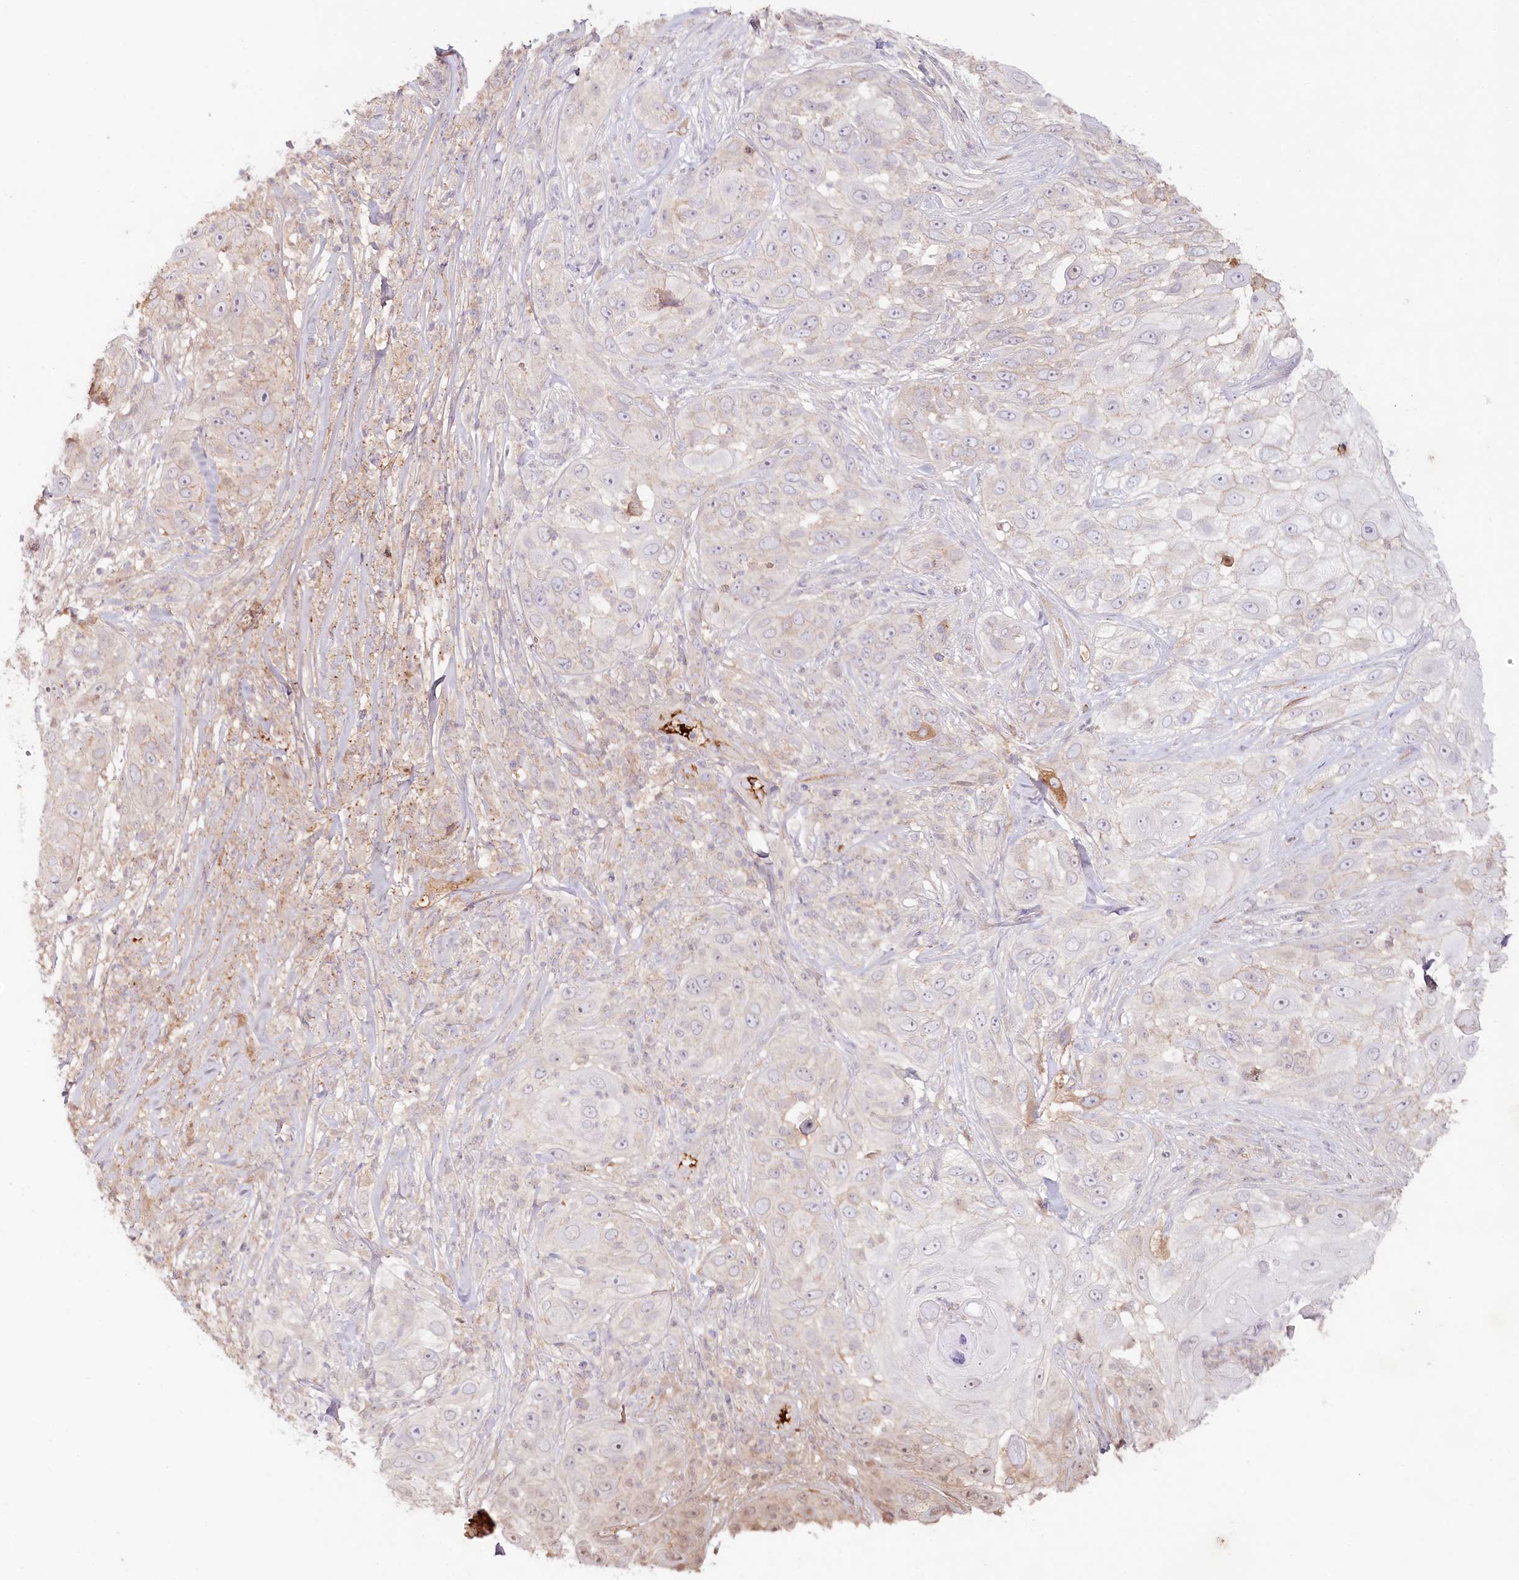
{"staining": {"intensity": "negative", "quantity": "none", "location": "none"}, "tissue": "skin cancer", "cell_type": "Tumor cells", "image_type": "cancer", "snomed": [{"axis": "morphology", "description": "Squamous cell carcinoma, NOS"}, {"axis": "topography", "description": "Skin"}], "caption": "This is an immunohistochemistry (IHC) histopathology image of skin cancer. There is no expression in tumor cells.", "gene": "PSAPL1", "patient": {"sex": "female", "age": 44}}